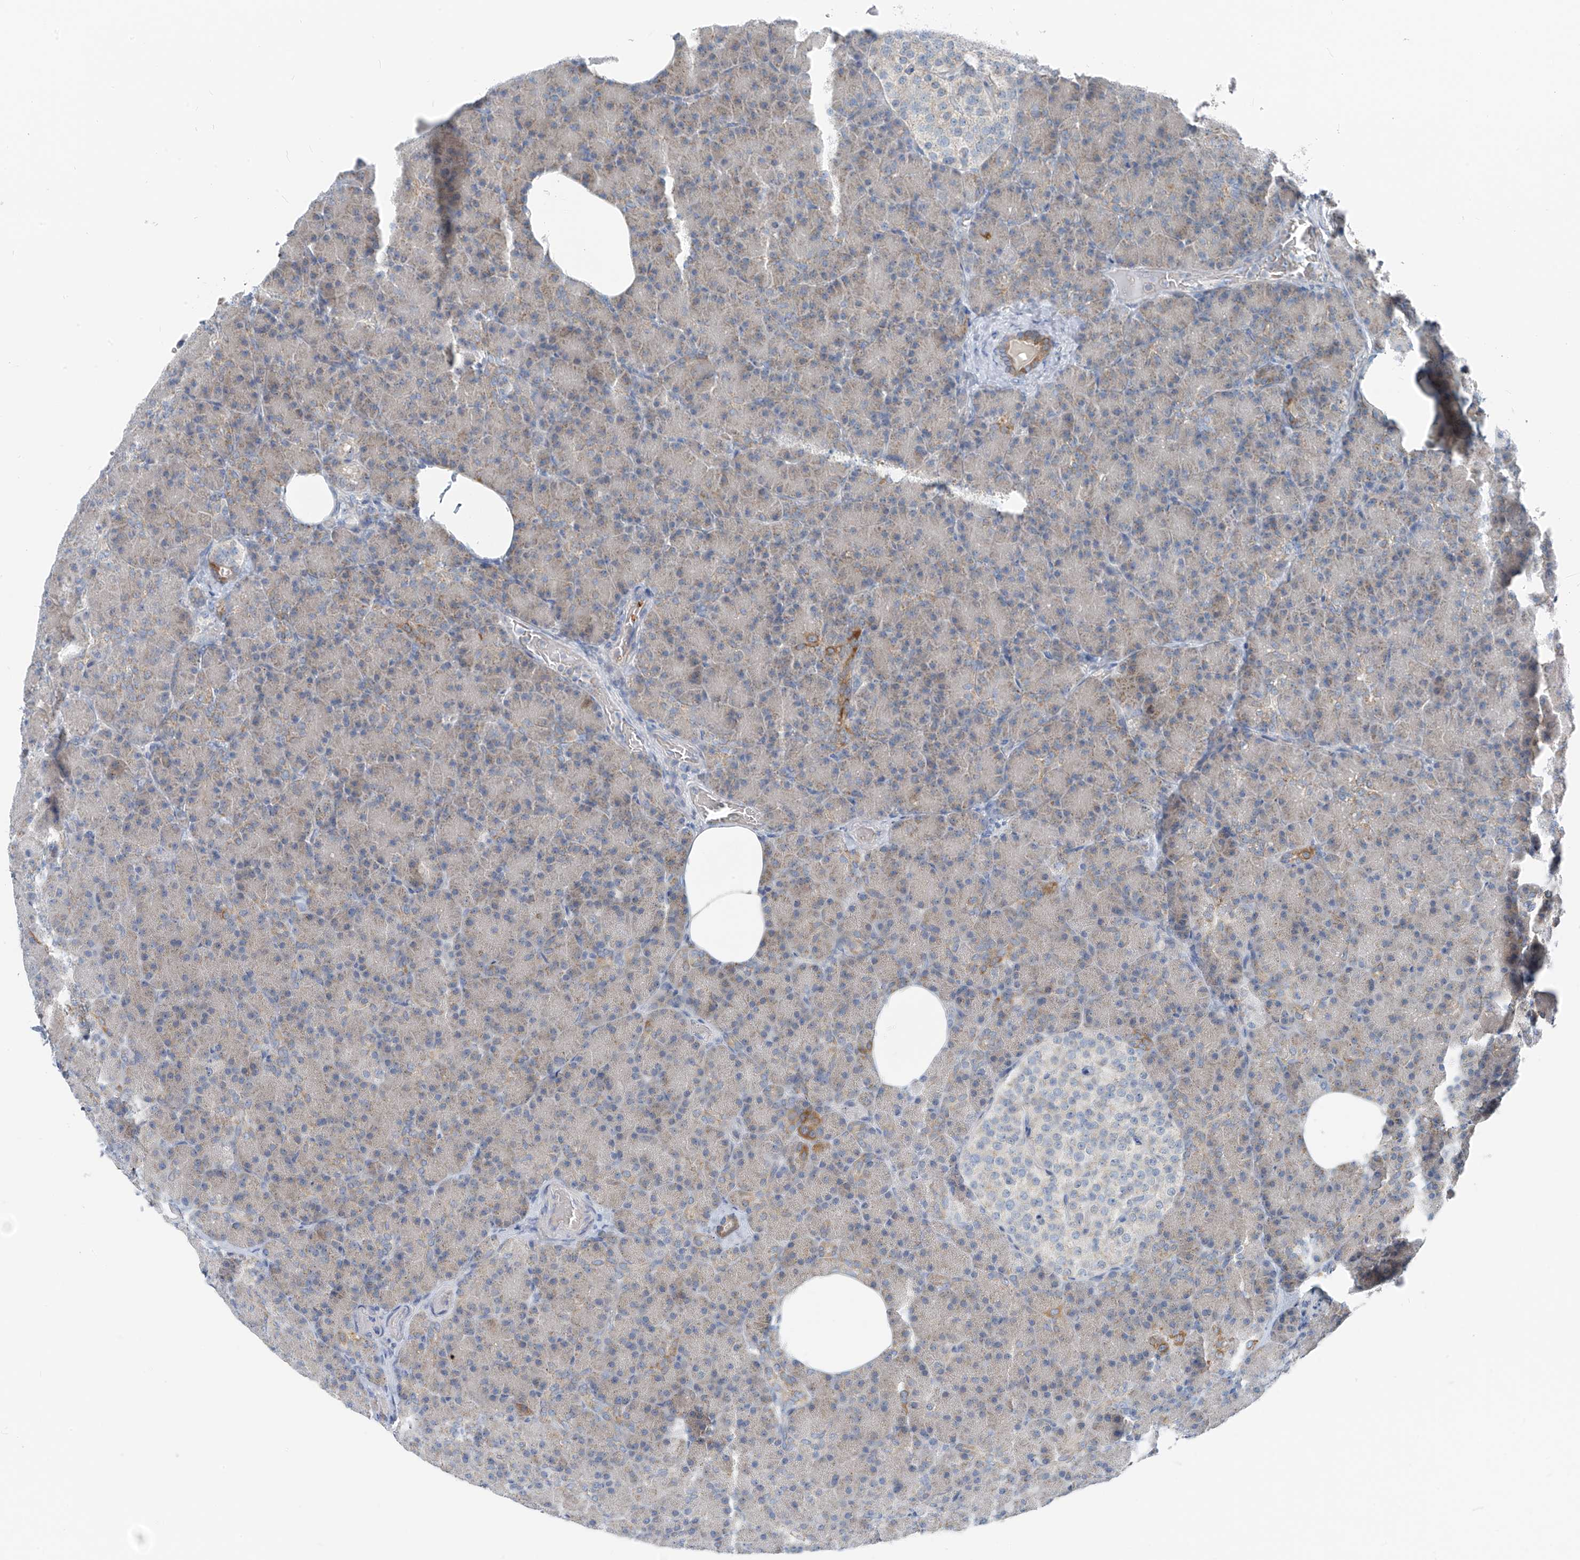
{"staining": {"intensity": "moderate", "quantity": "<25%", "location": "cytoplasmic/membranous"}, "tissue": "pancreas", "cell_type": "Exocrine glandular cells", "image_type": "normal", "snomed": [{"axis": "morphology", "description": "Normal tissue, NOS"}, {"axis": "topography", "description": "Pancreas"}], "caption": "Brown immunohistochemical staining in benign pancreas demonstrates moderate cytoplasmic/membranous positivity in about <25% of exocrine glandular cells.", "gene": "FGD2", "patient": {"sex": "female", "age": 43}}